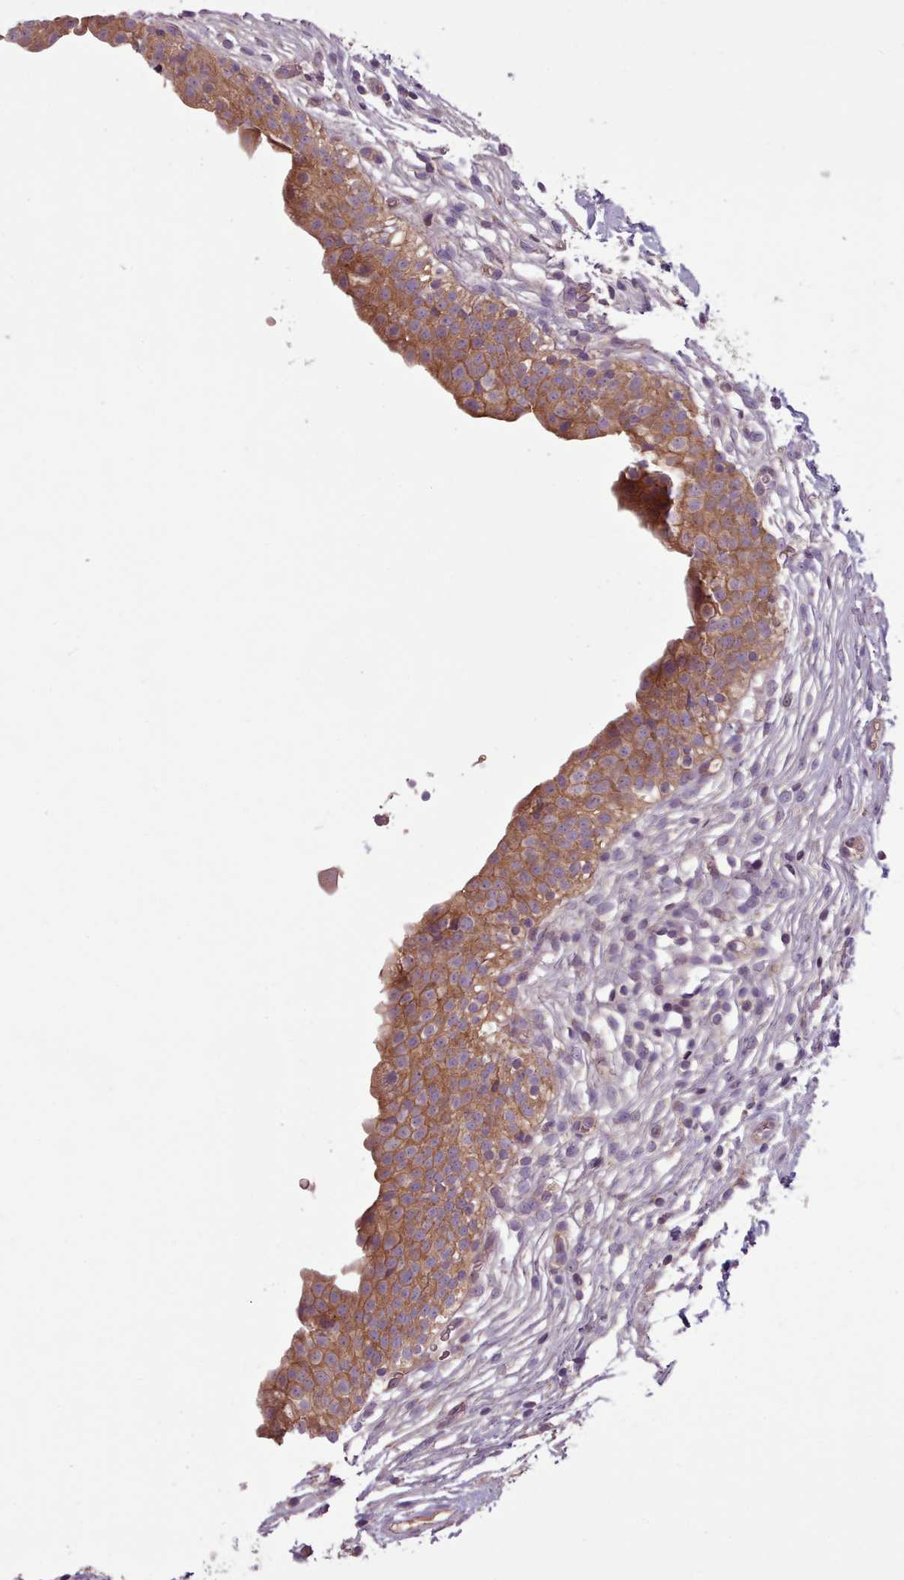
{"staining": {"intensity": "moderate", "quantity": ">75%", "location": "cytoplasmic/membranous"}, "tissue": "urinary bladder", "cell_type": "Urothelial cells", "image_type": "normal", "snomed": [{"axis": "morphology", "description": "Normal tissue, NOS"}, {"axis": "topography", "description": "Urinary bladder"}, {"axis": "topography", "description": "Peripheral nerve tissue"}], "caption": "Immunohistochemical staining of benign human urinary bladder displays >75% levels of moderate cytoplasmic/membranous protein expression in about >75% of urothelial cells. Nuclei are stained in blue.", "gene": "NT5DC2", "patient": {"sex": "male", "age": 55}}